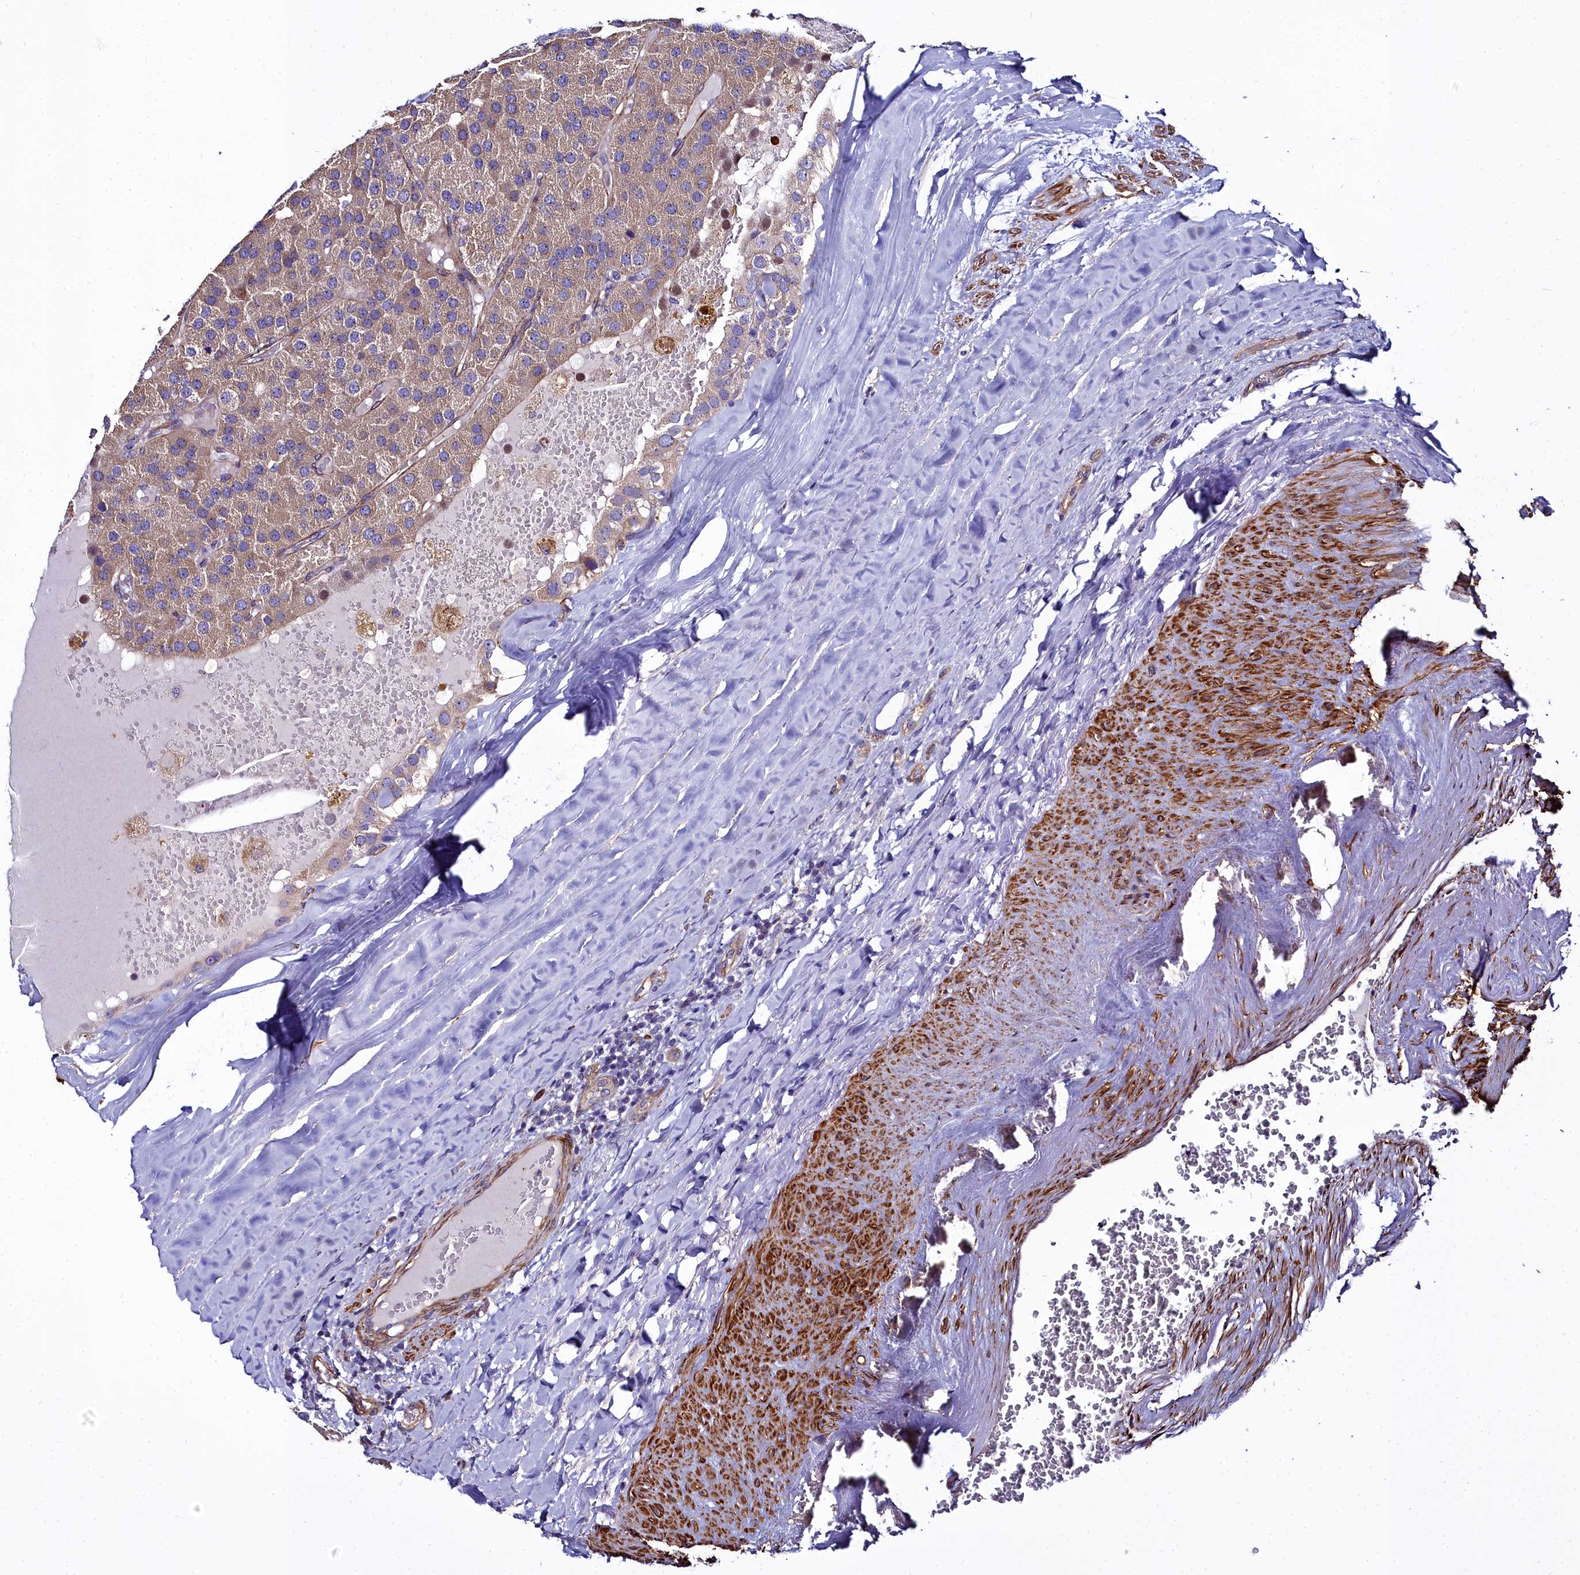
{"staining": {"intensity": "weak", "quantity": ">75%", "location": "cytoplasmic/membranous"}, "tissue": "parathyroid gland", "cell_type": "Glandular cells", "image_type": "normal", "snomed": [{"axis": "morphology", "description": "Normal tissue, NOS"}, {"axis": "morphology", "description": "Adenoma, NOS"}, {"axis": "topography", "description": "Parathyroid gland"}], "caption": "Immunohistochemistry (IHC) histopathology image of normal parathyroid gland: parathyroid gland stained using immunohistochemistry reveals low levels of weak protein expression localized specifically in the cytoplasmic/membranous of glandular cells, appearing as a cytoplasmic/membranous brown color.", "gene": "FADS3", "patient": {"sex": "female", "age": 86}}